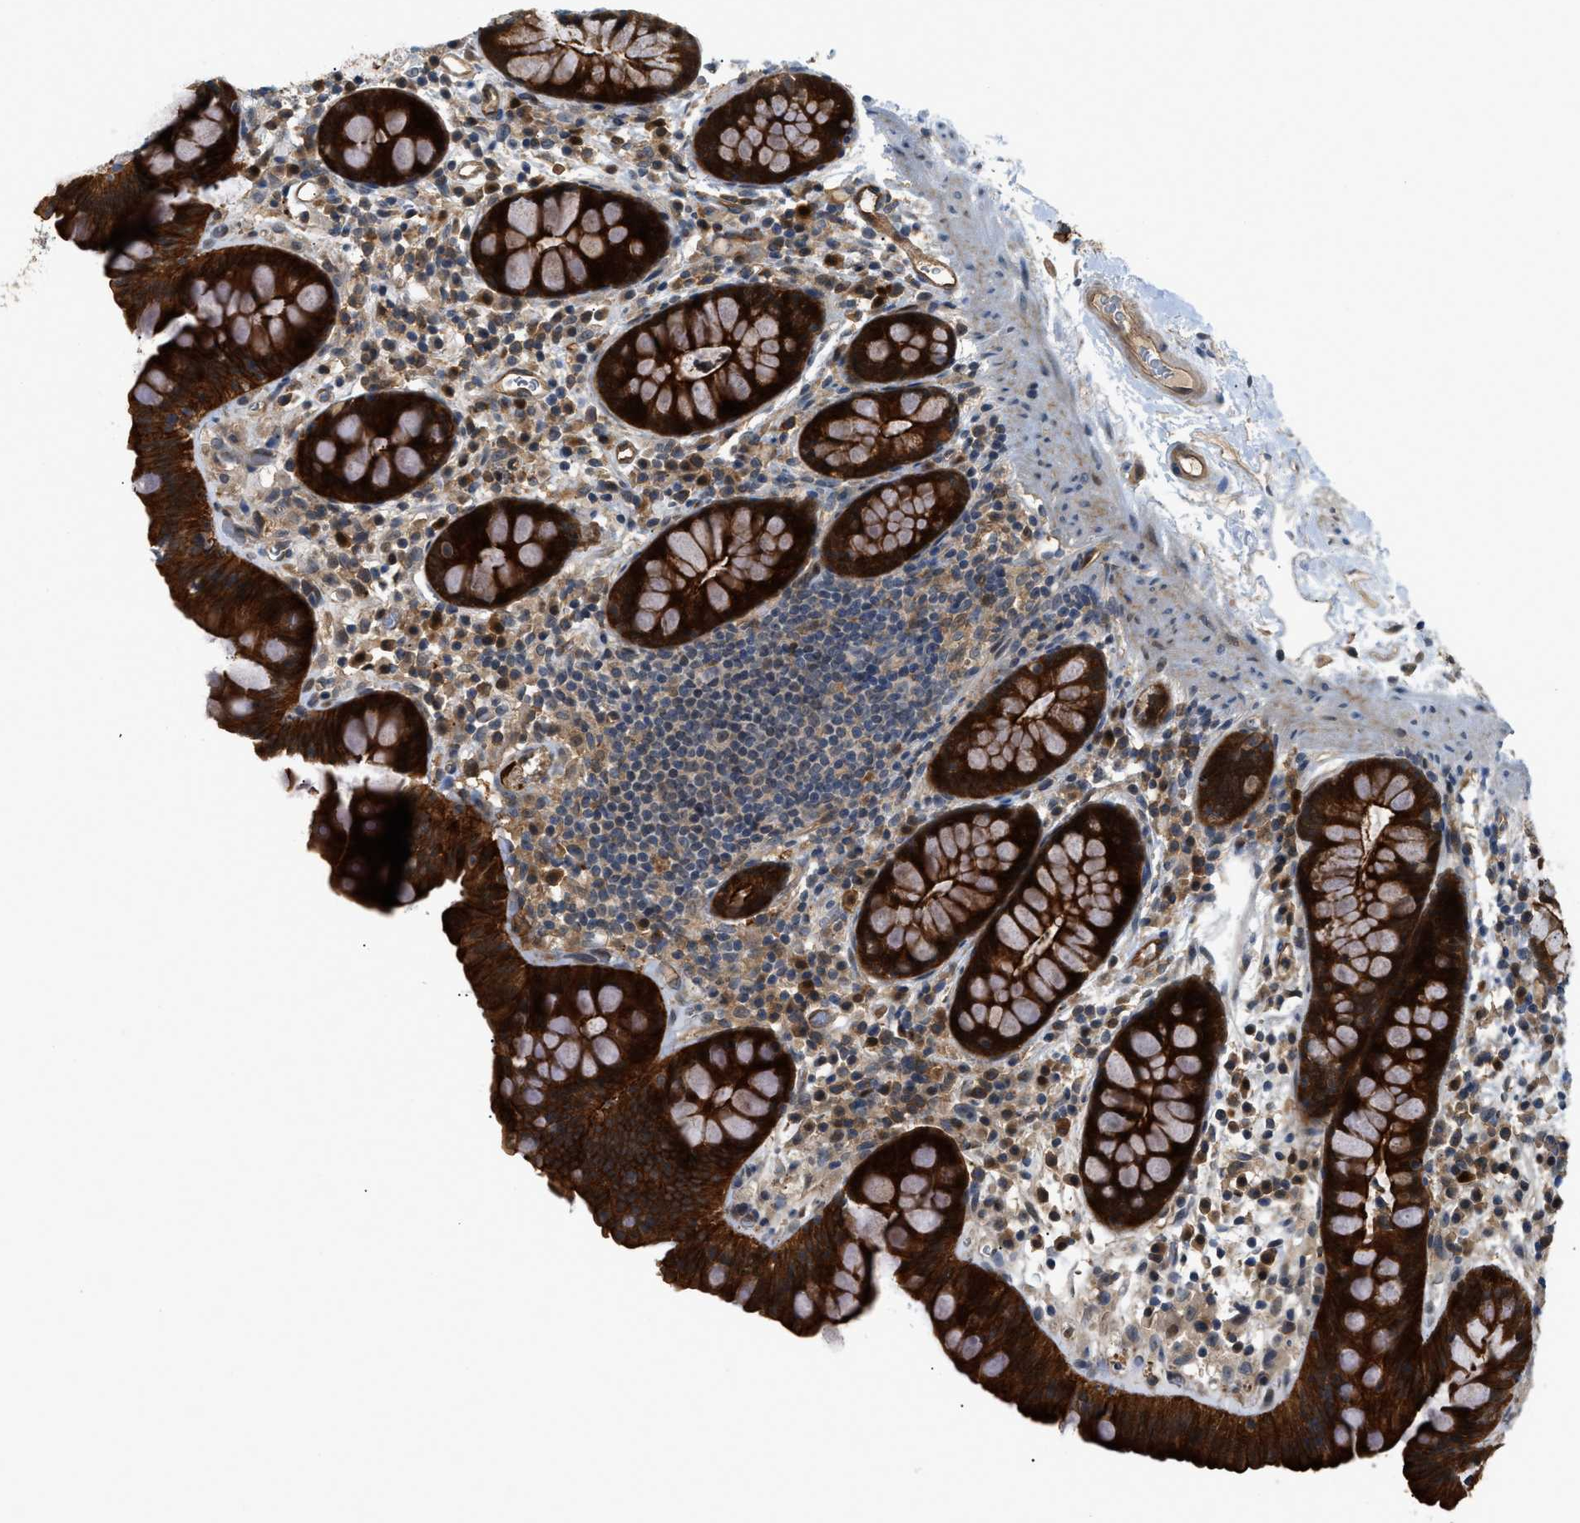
{"staining": {"intensity": "strong", "quantity": ">75%", "location": "cytoplasmic/membranous"}, "tissue": "colon", "cell_type": "Endothelial cells", "image_type": "normal", "snomed": [{"axis": "morphology", "description": "Normal tissue, NOS"}, {"axis": "topography", "description": "Colon"}], "caption": "The image shows immunohistochemical staining of normal colon. There is strong cytoplasmic/membranous positivity is appreciated in about >75% of endothelial cells. (IHC, brightfield microscopy, high magnification).", "gene": "TRAK2", "patient": {"sex": "female", "age": 80}}